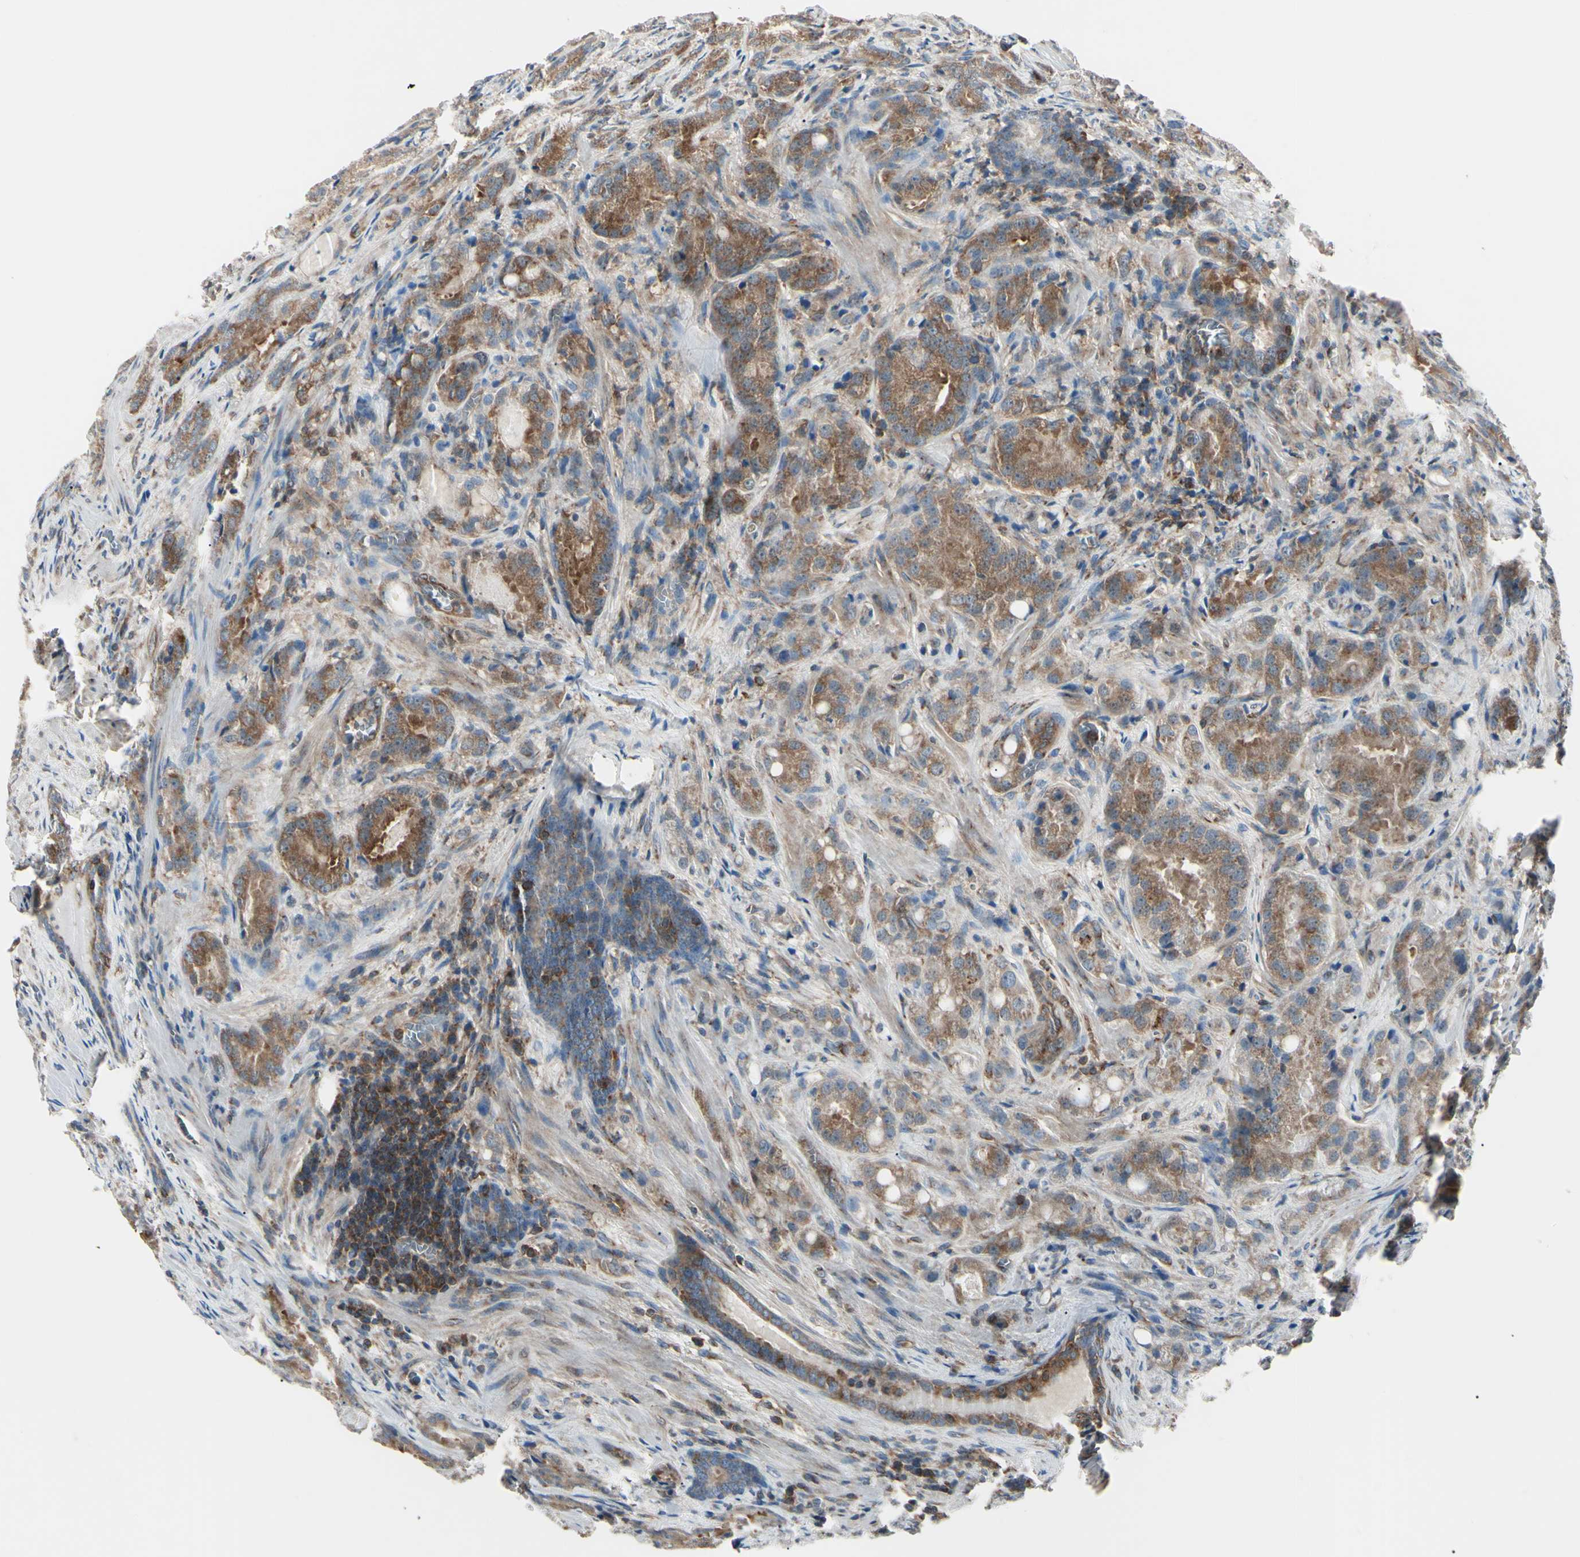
{"staining": {"intensity": "moderate", "quantity": ">75%", "location": "cytoplasmic/membranous"}, "tissue": "prostate cancer", "cell_type": "Tumor cells", "image_type": "cancer", "snomed": [{"axis": "morphology", "description": "Adenocarcinoma, High grade"}, {"axis": "topography", "description": "Prostate"}], "caption": "Prostate adenocarcinoma (high-grade) stained for a protein (brown) displays moderate cytoplasmic/membranous positive expression in about >75% of tumor cells.", "gene": "MAPRE1", "patient": {"sex": "male", "age": 64}}